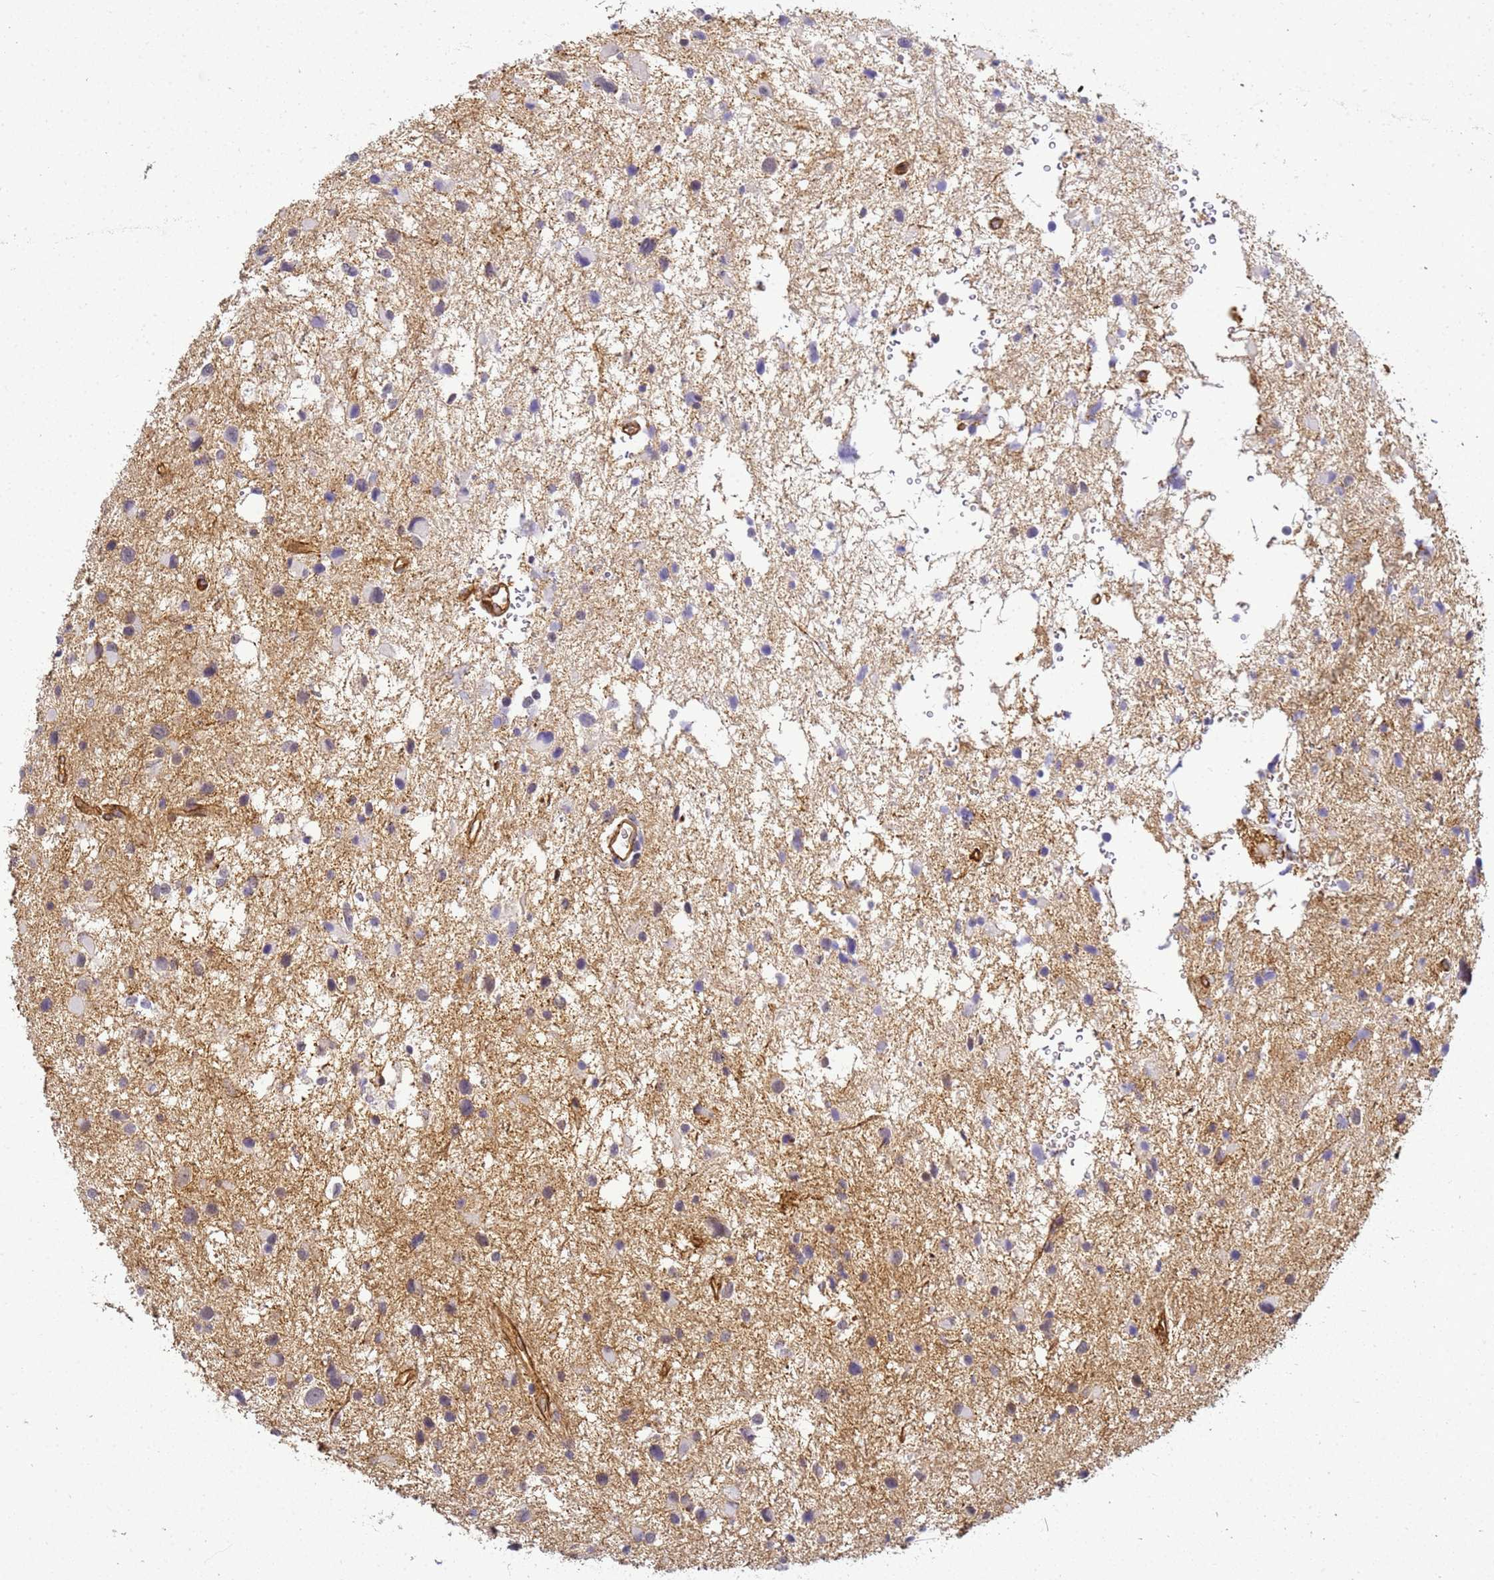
{"staining": {"intensity": "negative", "quantity": "none", "location": "none"}, "tissue": "glioma", "cell_type": "Tumor cells", "image_type": "cancer", "snomed": [{"axis": "morphology", "description": "Glioma, malignant, Low grade"}, {"axis": "topography", "description": "Brain"}], "caption": "Image shows no protein staining in tumor cells of glioma tissue.", "gene": "GON4L", "patient": {"sex": "female", "age": 32}}